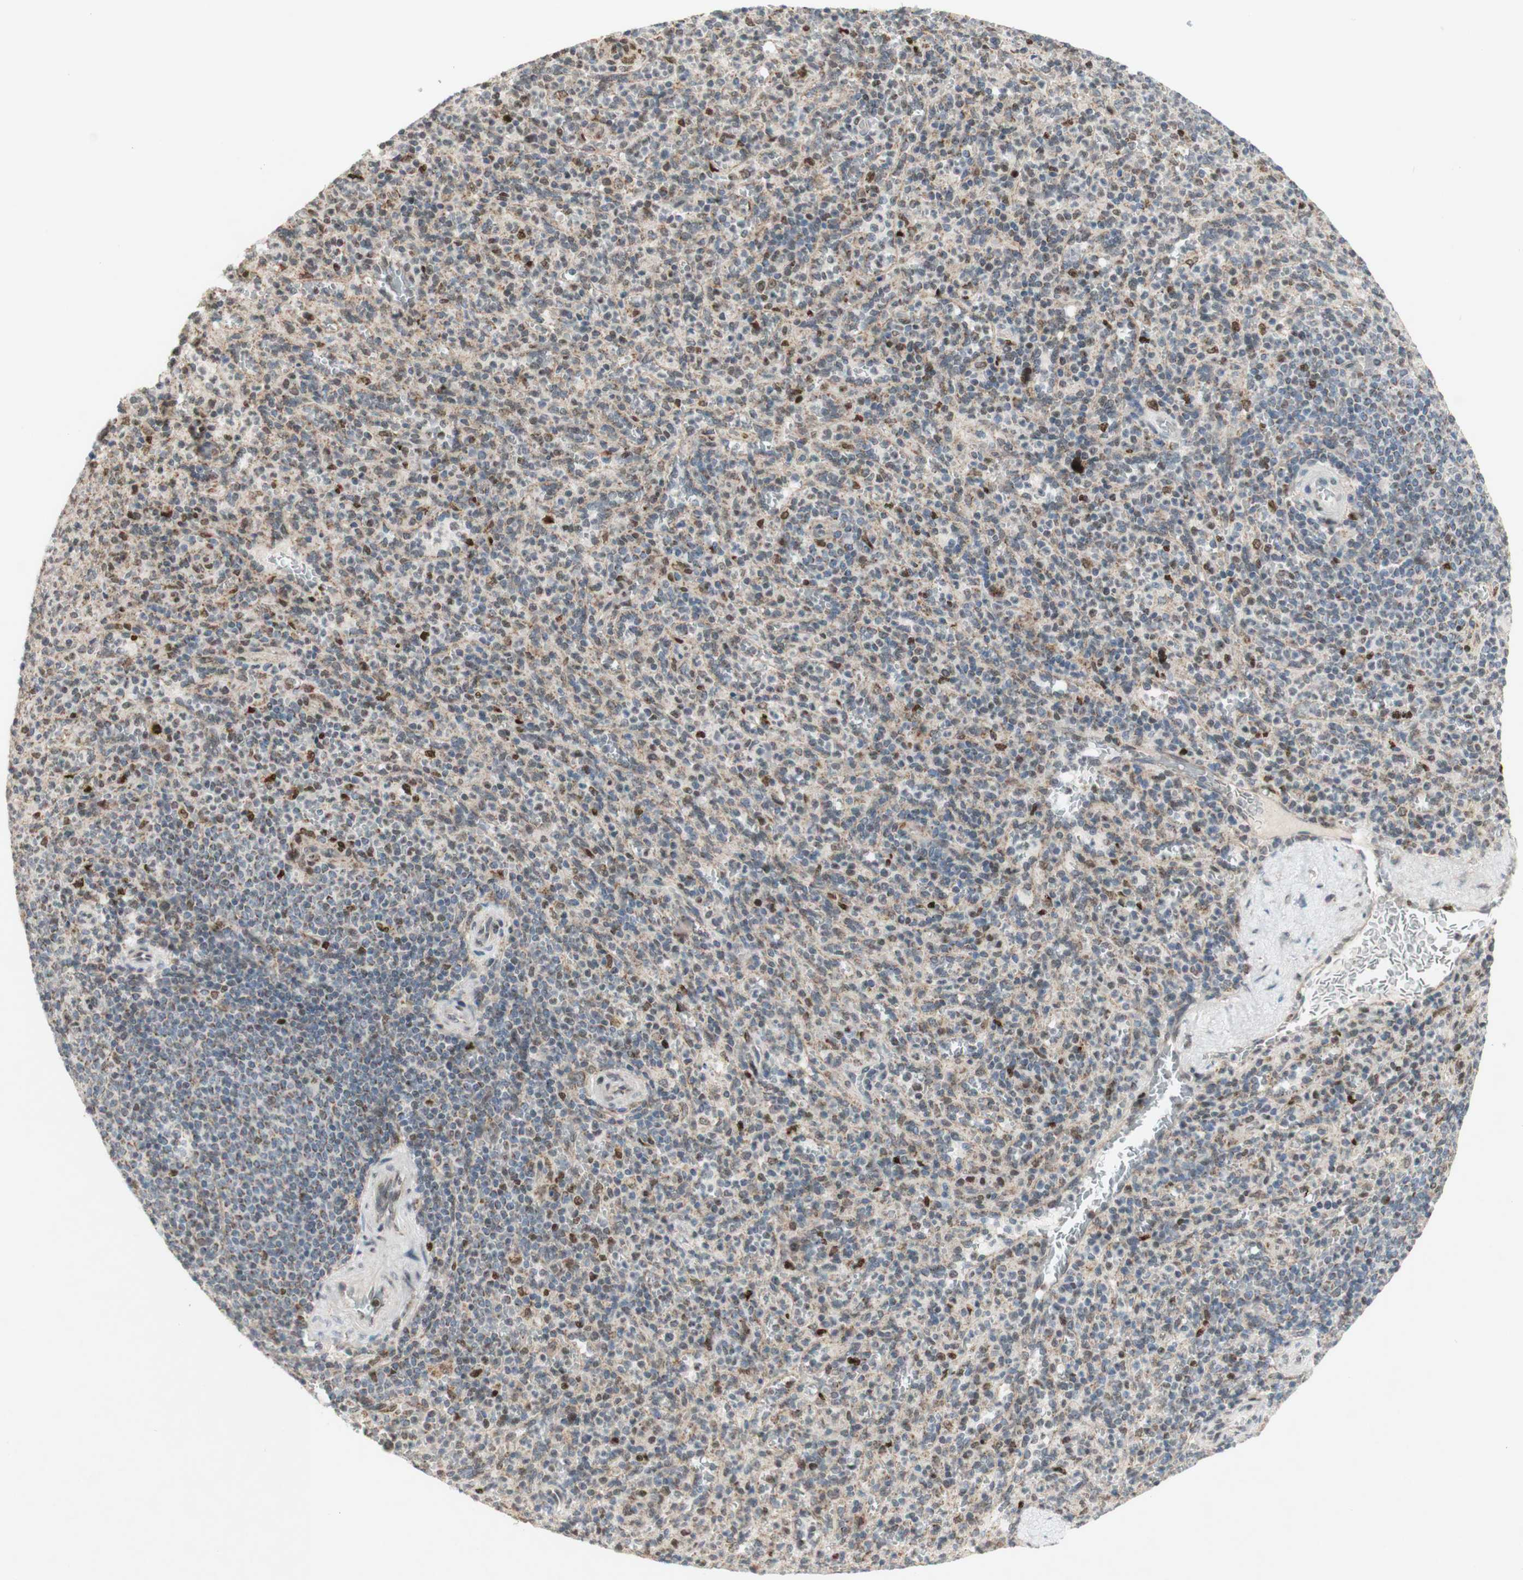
{"staining": {"intensity": "weak", "quantity": "25%-75%", "location": "cytoplasmic/membranous,nuclear"}, "tissue": "spleen", "cell_type": "Cells in red pulp", "image_type": "normal", "snomed": [{"axis": "morphology", "description": "Normal tissue, NOS"}, {"axis": "topography", "description": "Spleen"}], "caption": "Immunohistochemical staining of unremarkable spleen reveals 25%-75% levels of weak cytoplasmic/membranous,nuclear protein expression in approximately 25%-75% of cells in red pulp.", "gene": "DNMT3A", "patient": {"sex": "male", "age": 36}}